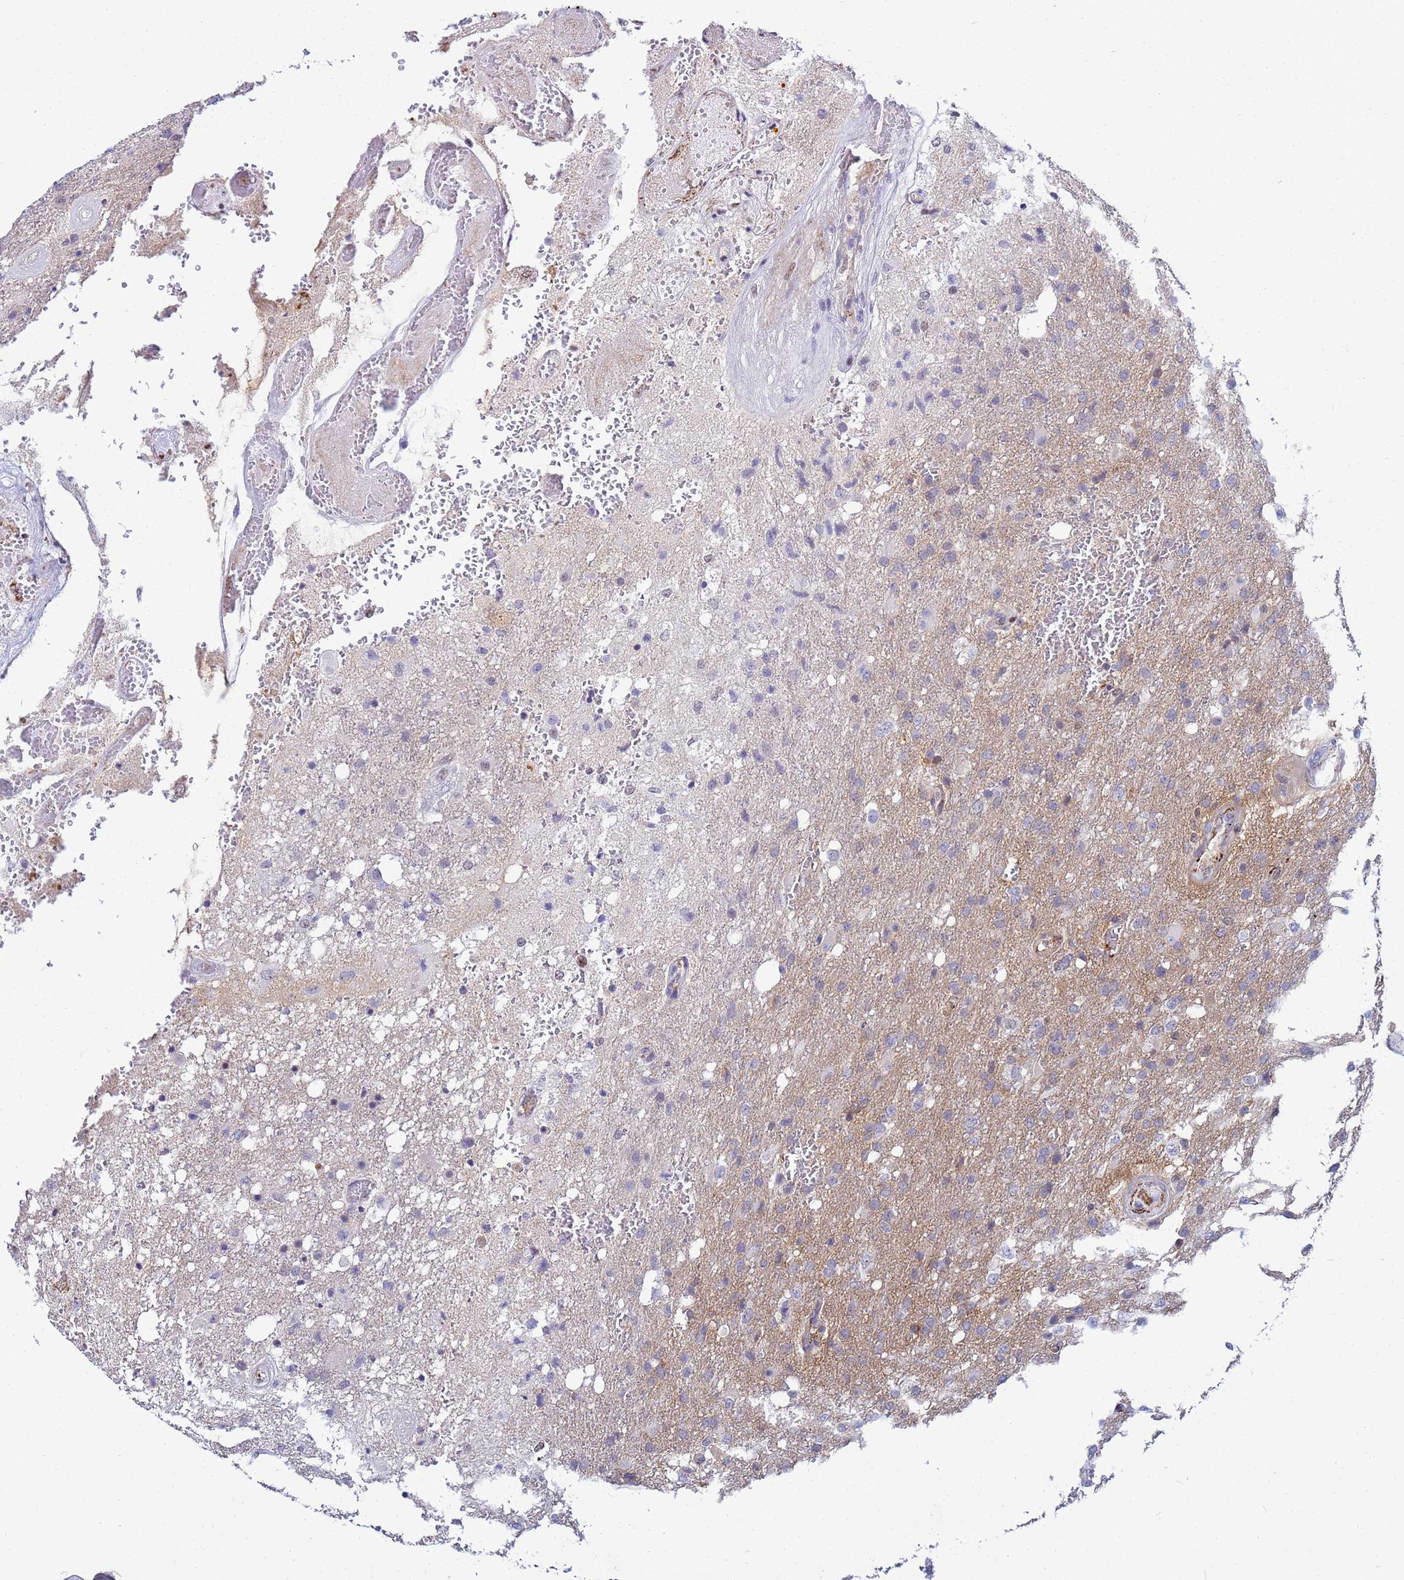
{"staining": {"intensity": "weak", "quantity": "<25%", "location": "cytoplasmic/membranous"}, "tissue": "glioma", "cell_type": "Tumor cells", "image_type": "cancer", "snomed": [{"axis": "morphology", "description": "Glioma, malignant, High grade"}, {"axis": "topography", "description": "Brain"}], "caption": "Immunohistochemical staining of malignant high-grade glioma exhibits no significant staining in tumor cells.", "gene": "SLC25A37", "patient": {"sex": "female", "age": 74}}